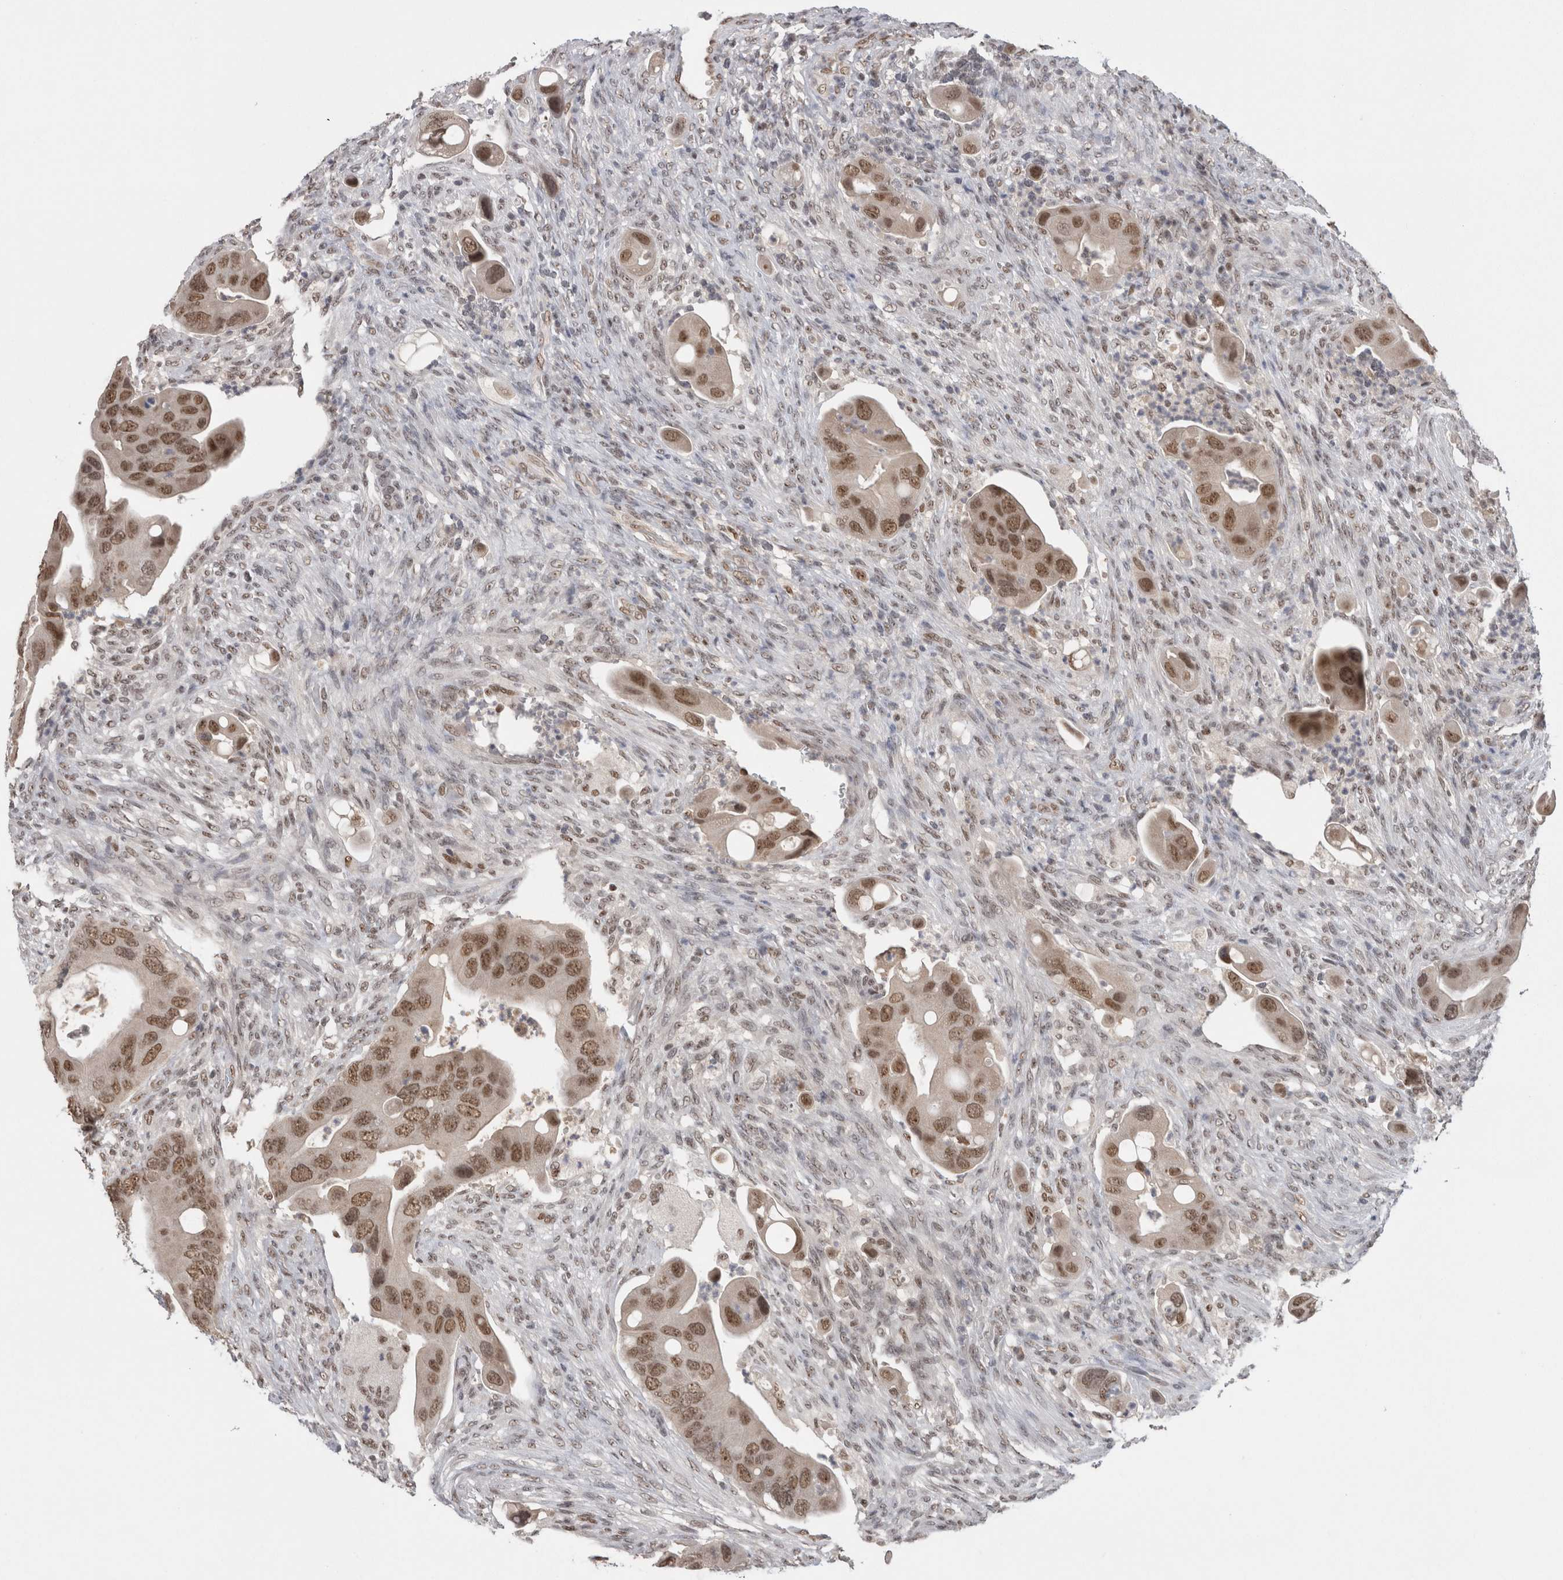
{"staining": {"intensity": "moderate", "quantity": ">75%", "location": "nuclear"}, "tissue": "colorectal cancer", "cell_type": "Tumor cells", "image_type": "cancer", "snomed": [{"axis": "morphology", "description": "Adenocarcinoma, NOS"}, {"axis": "topography", "description": "Rectum"}], "caption": "Human adenocarcinoma (colorectal) stained for a protein (brown) shows moderate nuclear positive expression in approximately >75% of tumor cells.", "gene": "DAXX", "patient": {"sex": "female", "age": 57}}